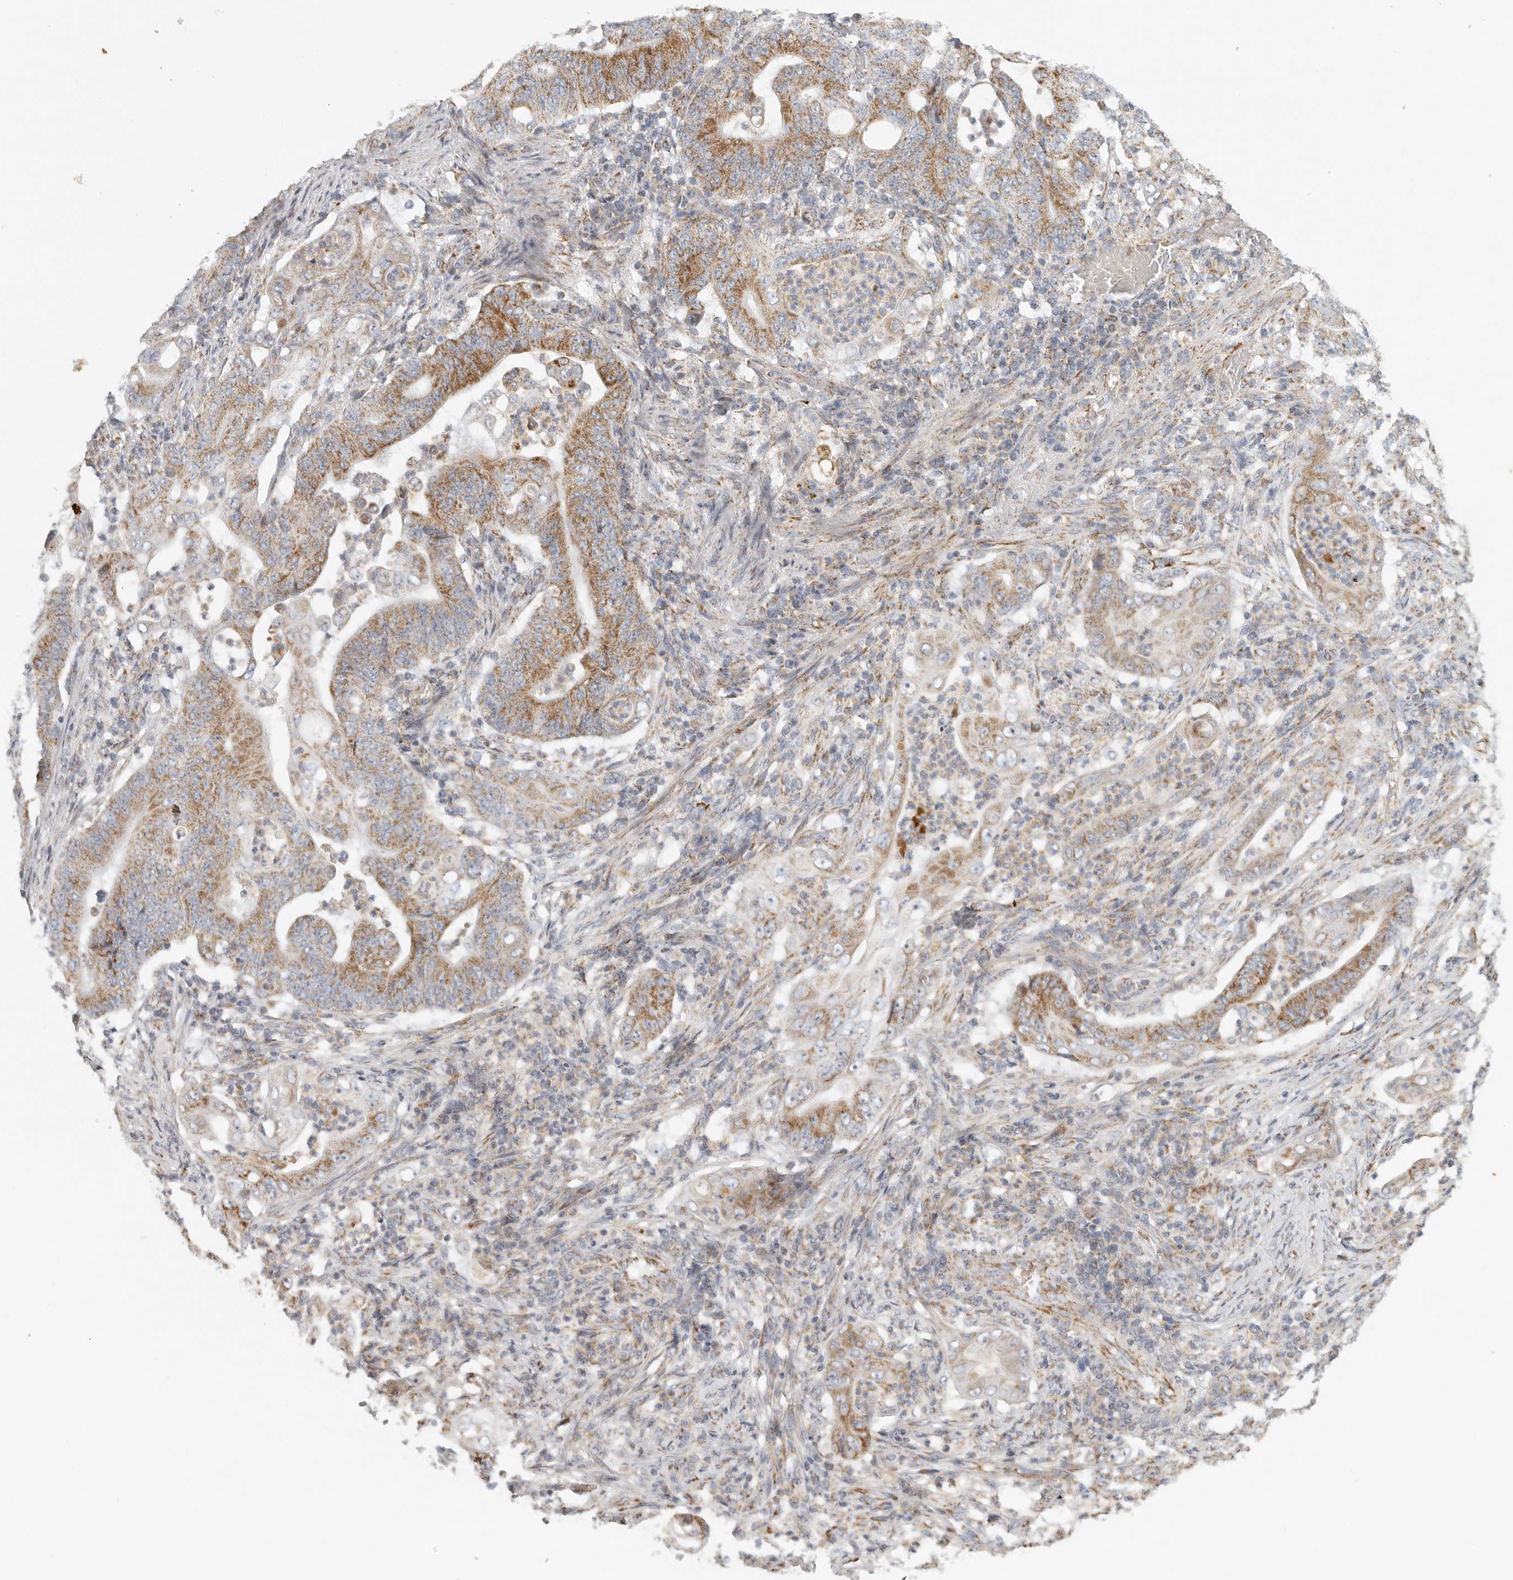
{"staining": {"intensity": "moderate", "quantity": ">75%", "location": "cytoplasmic/membranous"}, "tissue": "stomach cancer", "cell_type": "Tumor cells", "image_type": "cancer", "snomed": [{"axis": "morphology", "description": "Adenocarcinoma, NOS"}, {"axis": "topography", "description": "Stomach"}], "caption": "Tumor cells display medium levels of moderate cytoplasmic/membranous positivity in approximately >75% of cells in stomach cancer (adenocarcinoma).", "gene": "SLC25A26", "patient": {"sex": "female", "age": 73}}